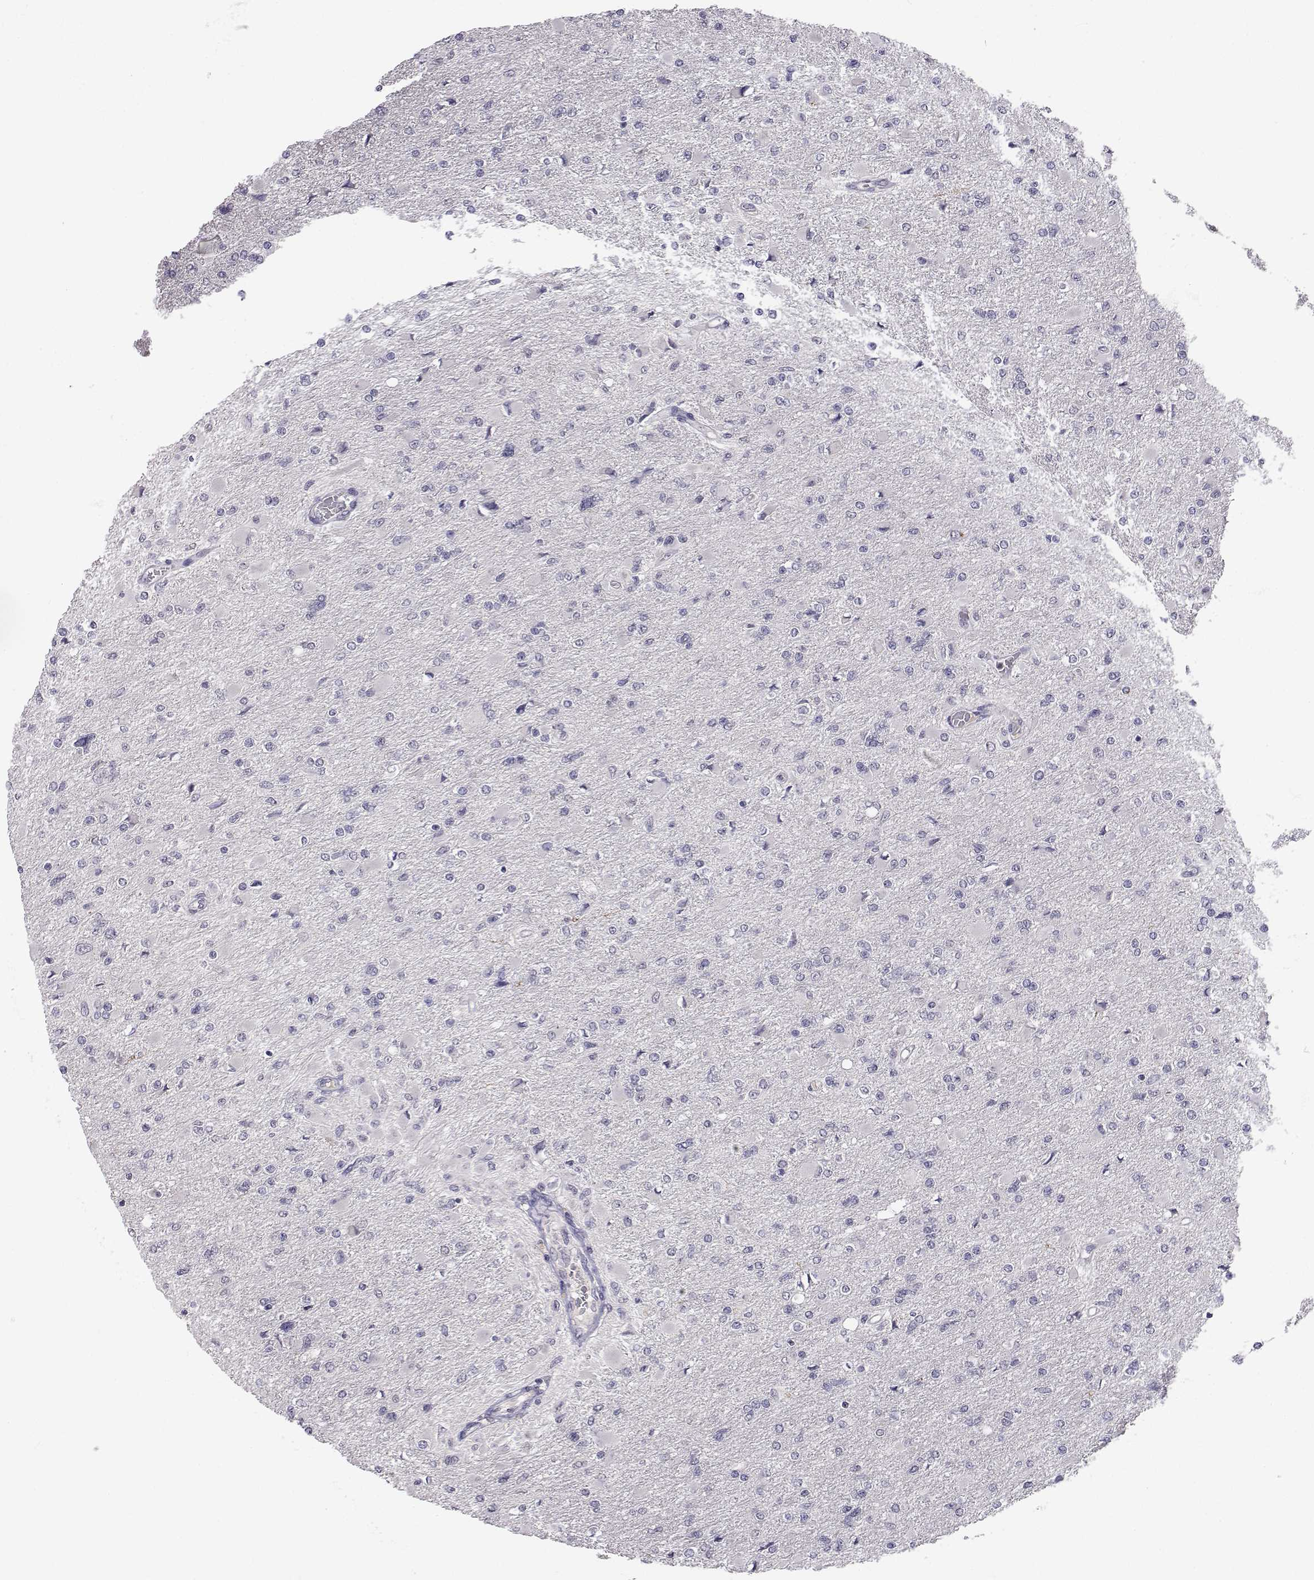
{"staining": {"intensity": "negative", "quantity": "none", "location": "none"}, "tissue": "glioma", "cell_type": "Tumor cells", "image_type": "cancer", "snomed": [{"axis": "morphology", "description": "Glioma, malignant, High grade"}, {"axis": "topography", "description": "Cerebral cortex"}], "caption": "Immunohistochemistry micrograph of glioma stained for a protein (brown), which demonstrates no positivity in tumor cells.", "gene": "SLC6A3", "patient": {"sex": "female", "age": 36}}